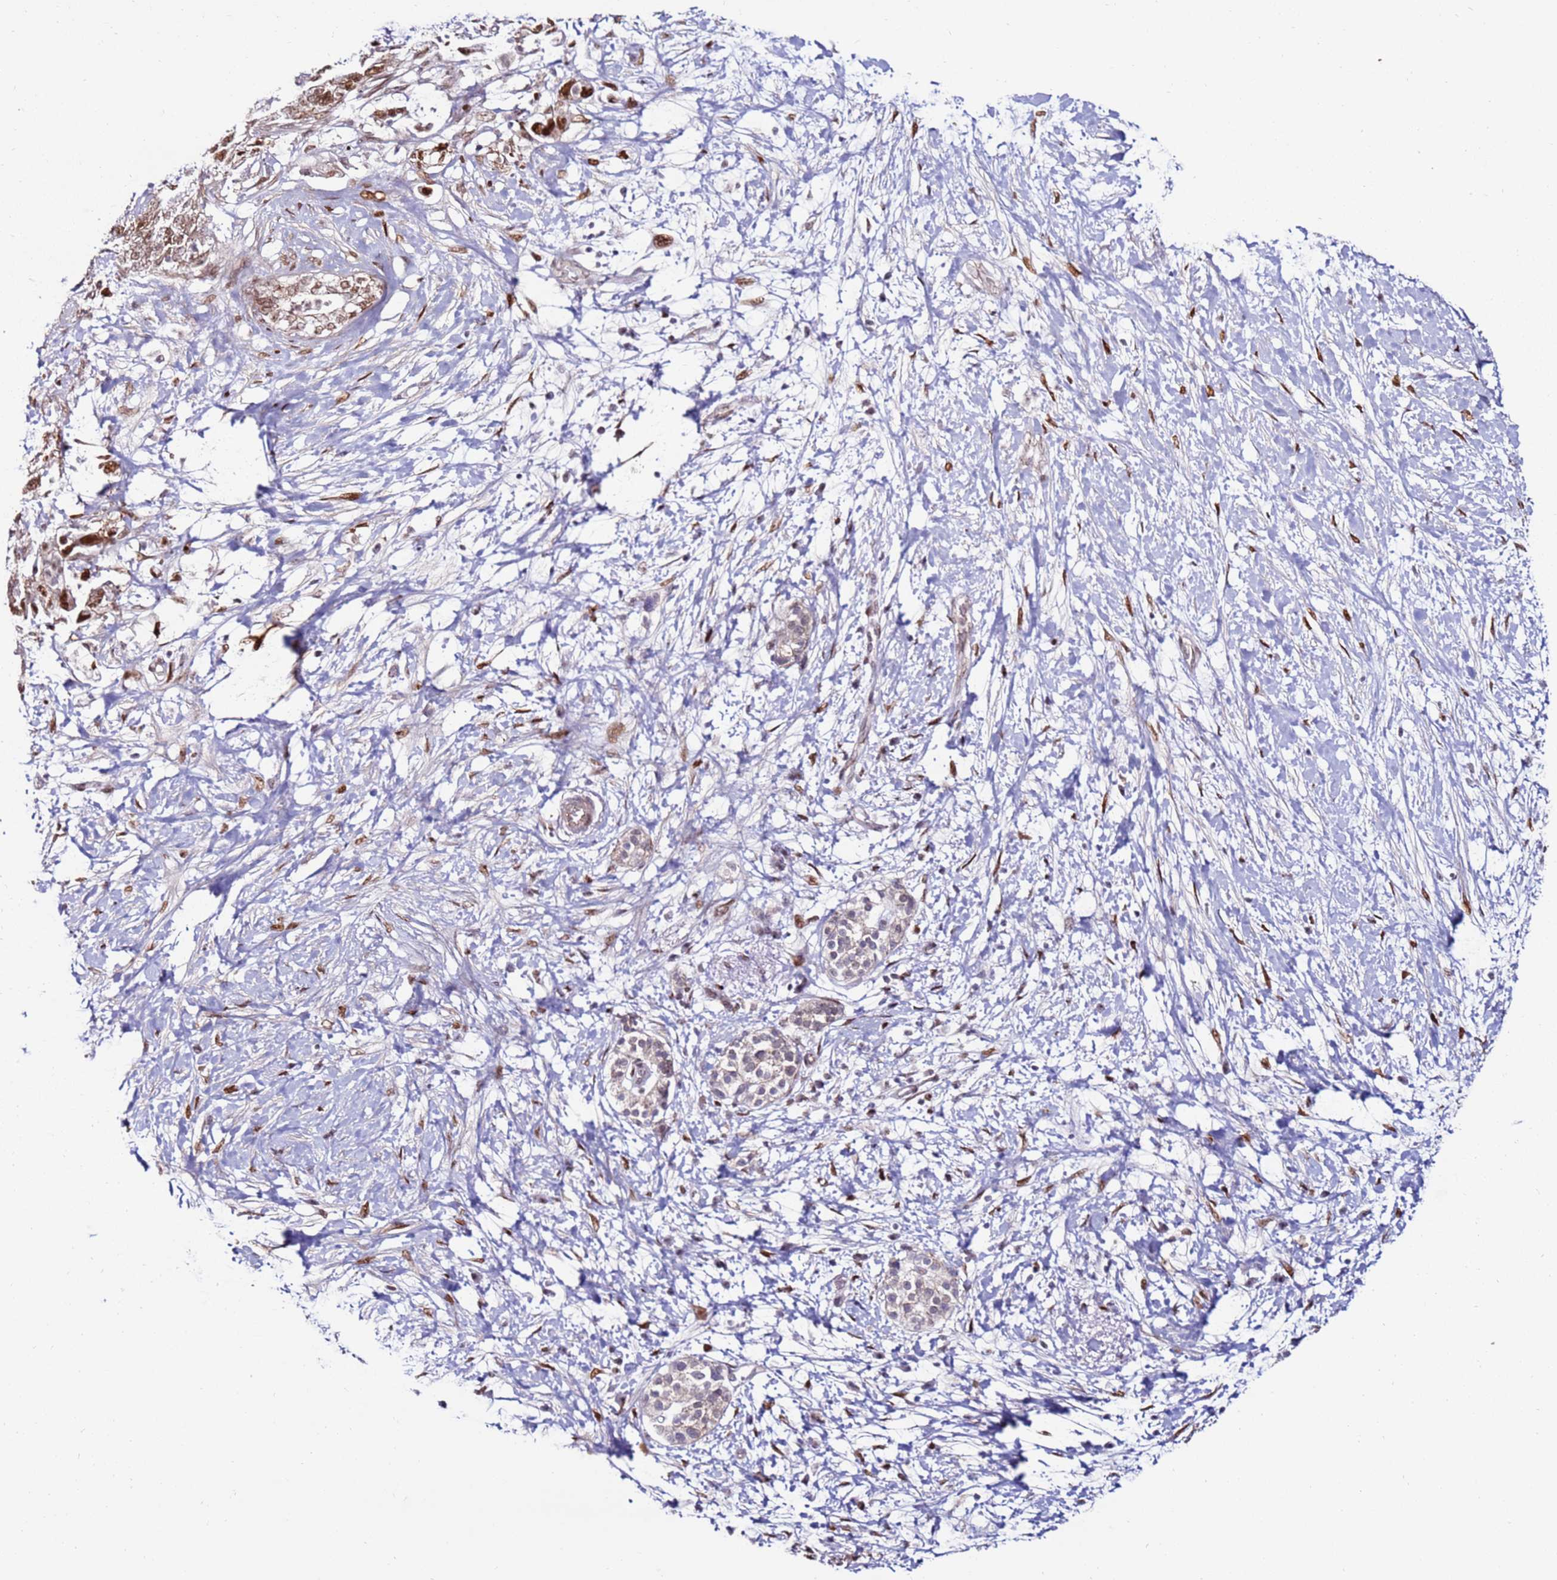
{"staining": {"intensity": "moderate", "quantity": ">75%", "location": "nuclear"}, "tissue": "pancreatic cancer", "cell_type": "Tumor cells", "image_type": "cancer", "snomed": [{"axis": "morphology", "description": "Adenocarcinoma, NOS"}, {"axis": "topography", "description": "Pancreas"}], "caption": "The photomicrograph demonstrates staining of pancreatic cancer, revealing moderate nuclear protein expression (brown color) within tumor cells.", "gene": "KPNA4", "patient": {"sex": "female", "age": 73}}